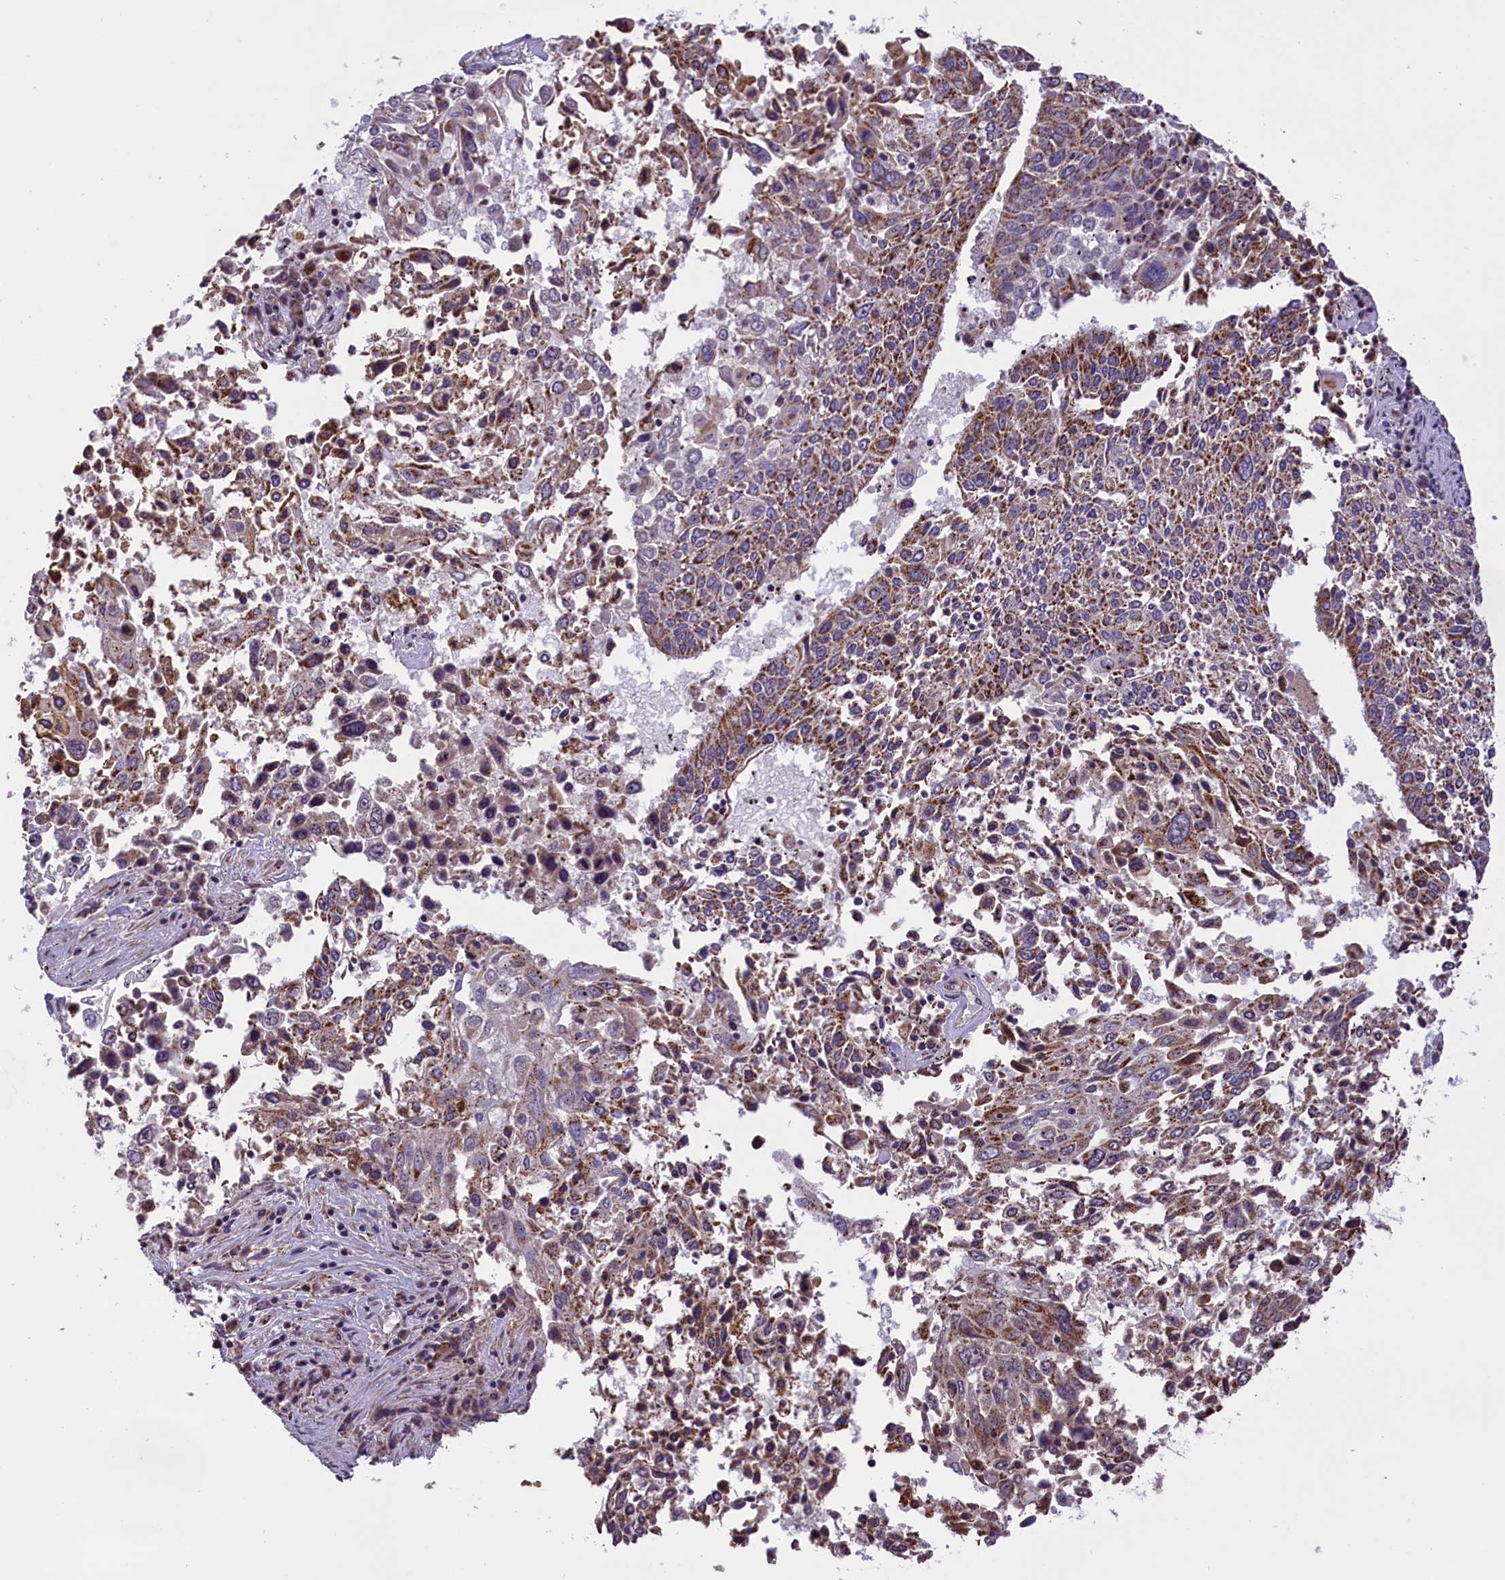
{"staining": {"intensity": "moderate", "quantity": ">75%", "location": "cytoplasmic/membranous"}, "tissue": "lung cancer", "cell_type": "Tumor cells", "image_type": "cancer", "snomed": [{"axis": "morphology", "description": "Squamous cell carcinoma, NOS"}, {"axis": "topography", "description": "Lung"}], "caption": "IHC (DAB (3,3'-diaminobenzidine)) staining of lung squamous cell carcinoma displays moderate cytoplasmic/membranous protein expression in about >75% of tumor cells.", "gene": "GLRX5", "patient": {"sex": "male", "age": 65}}